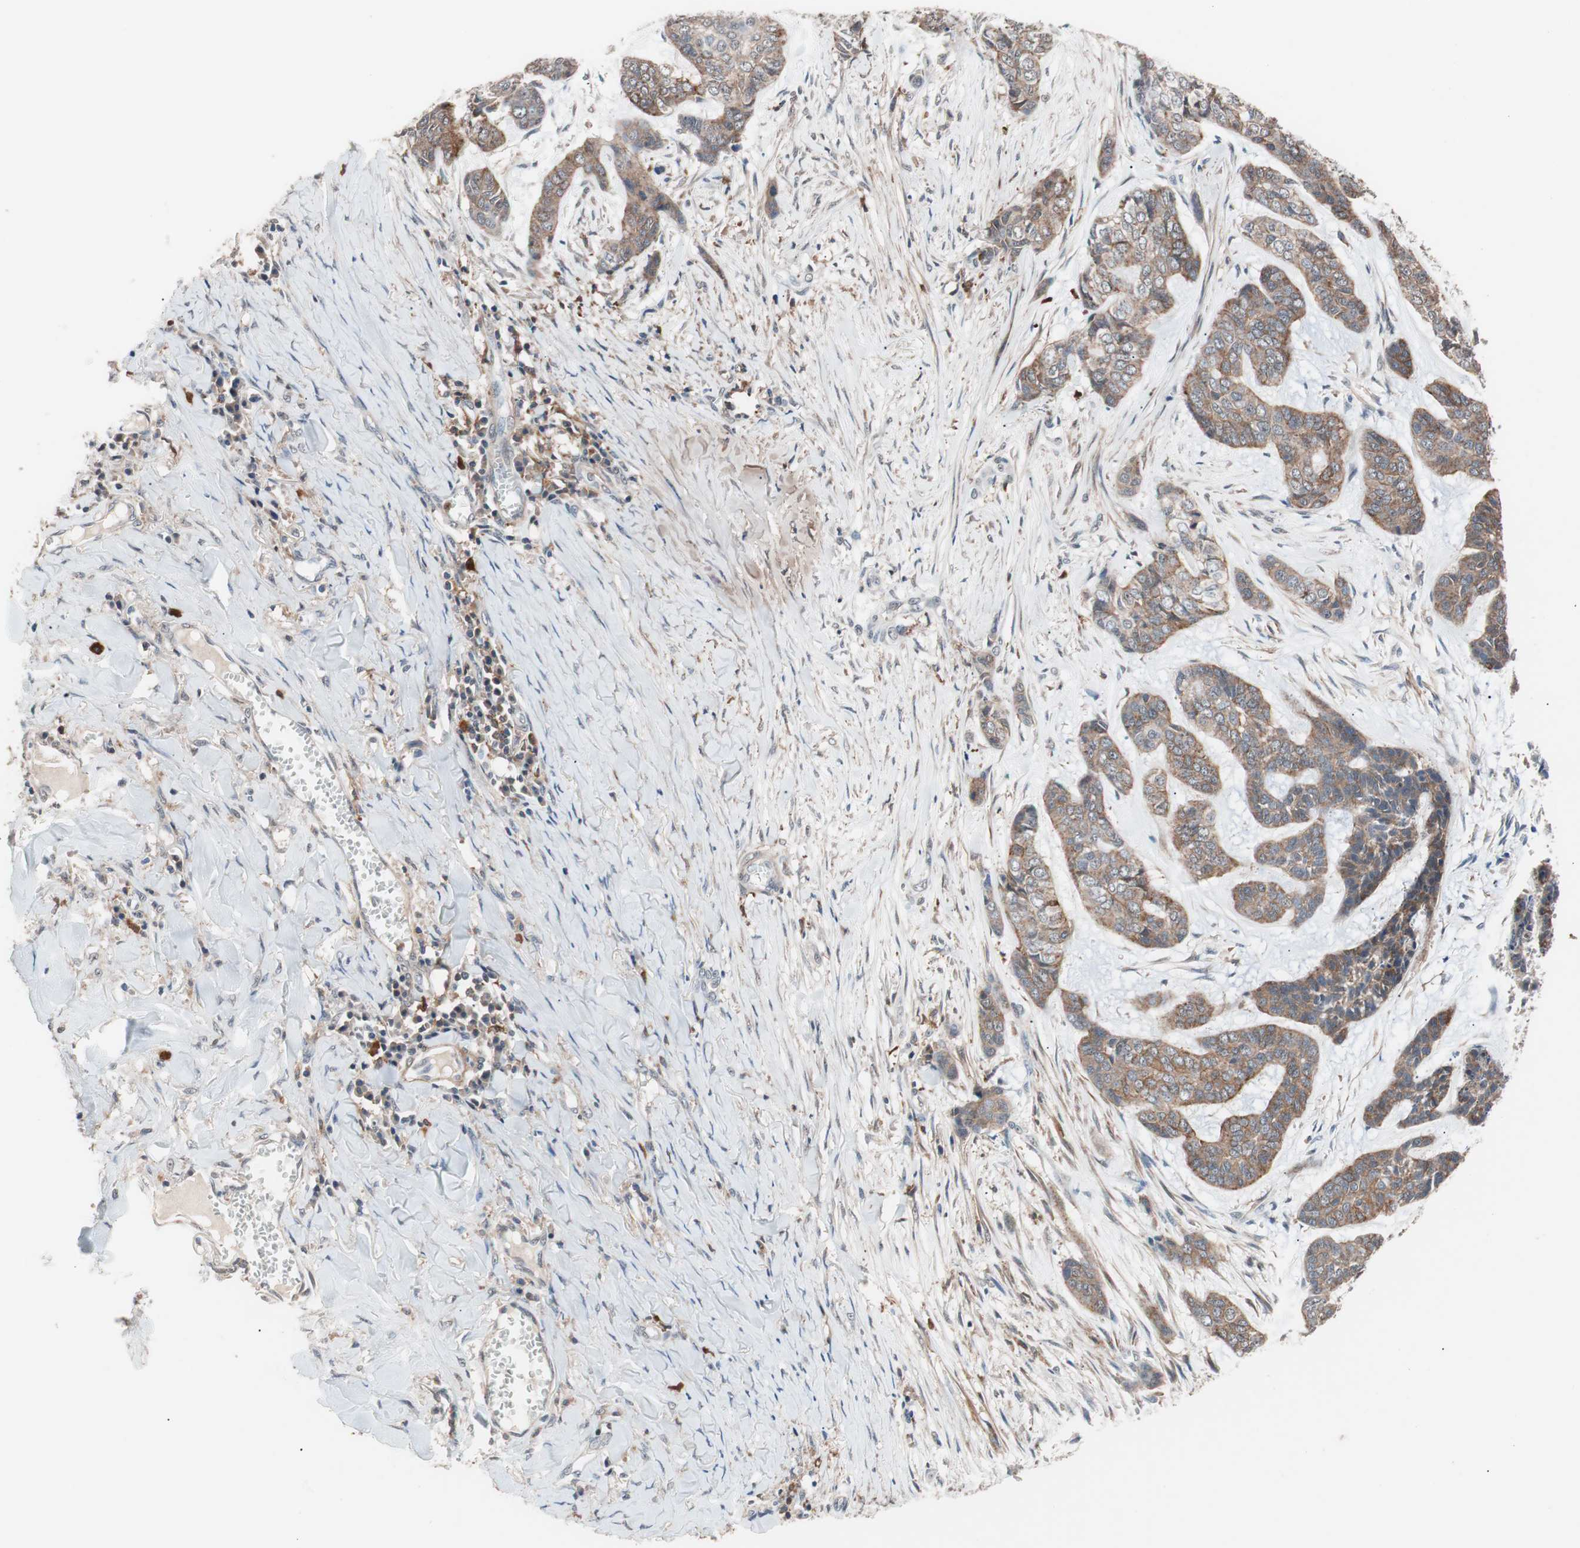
{"staining": {"intensity": "moderate", "quantity": ">75%", "location": "cytoplasmic/membranous"}, "tissue": "skin cancer", "cell_type": "Tumor cells", "image_type": "cancer", "snomed": [{"axis": "morphology", "description": "Basal cell carcinoma"}, {"axis": "topography", "description": "Skin"}], "caption": "Skin cancer stained with immunohistochemistry (IHC) reveals moderate cytoplasmic/membranous staining in about >75% of tumor cells.", "gene": "LITAF", "patient": {"sex": "female", "age": 64}}